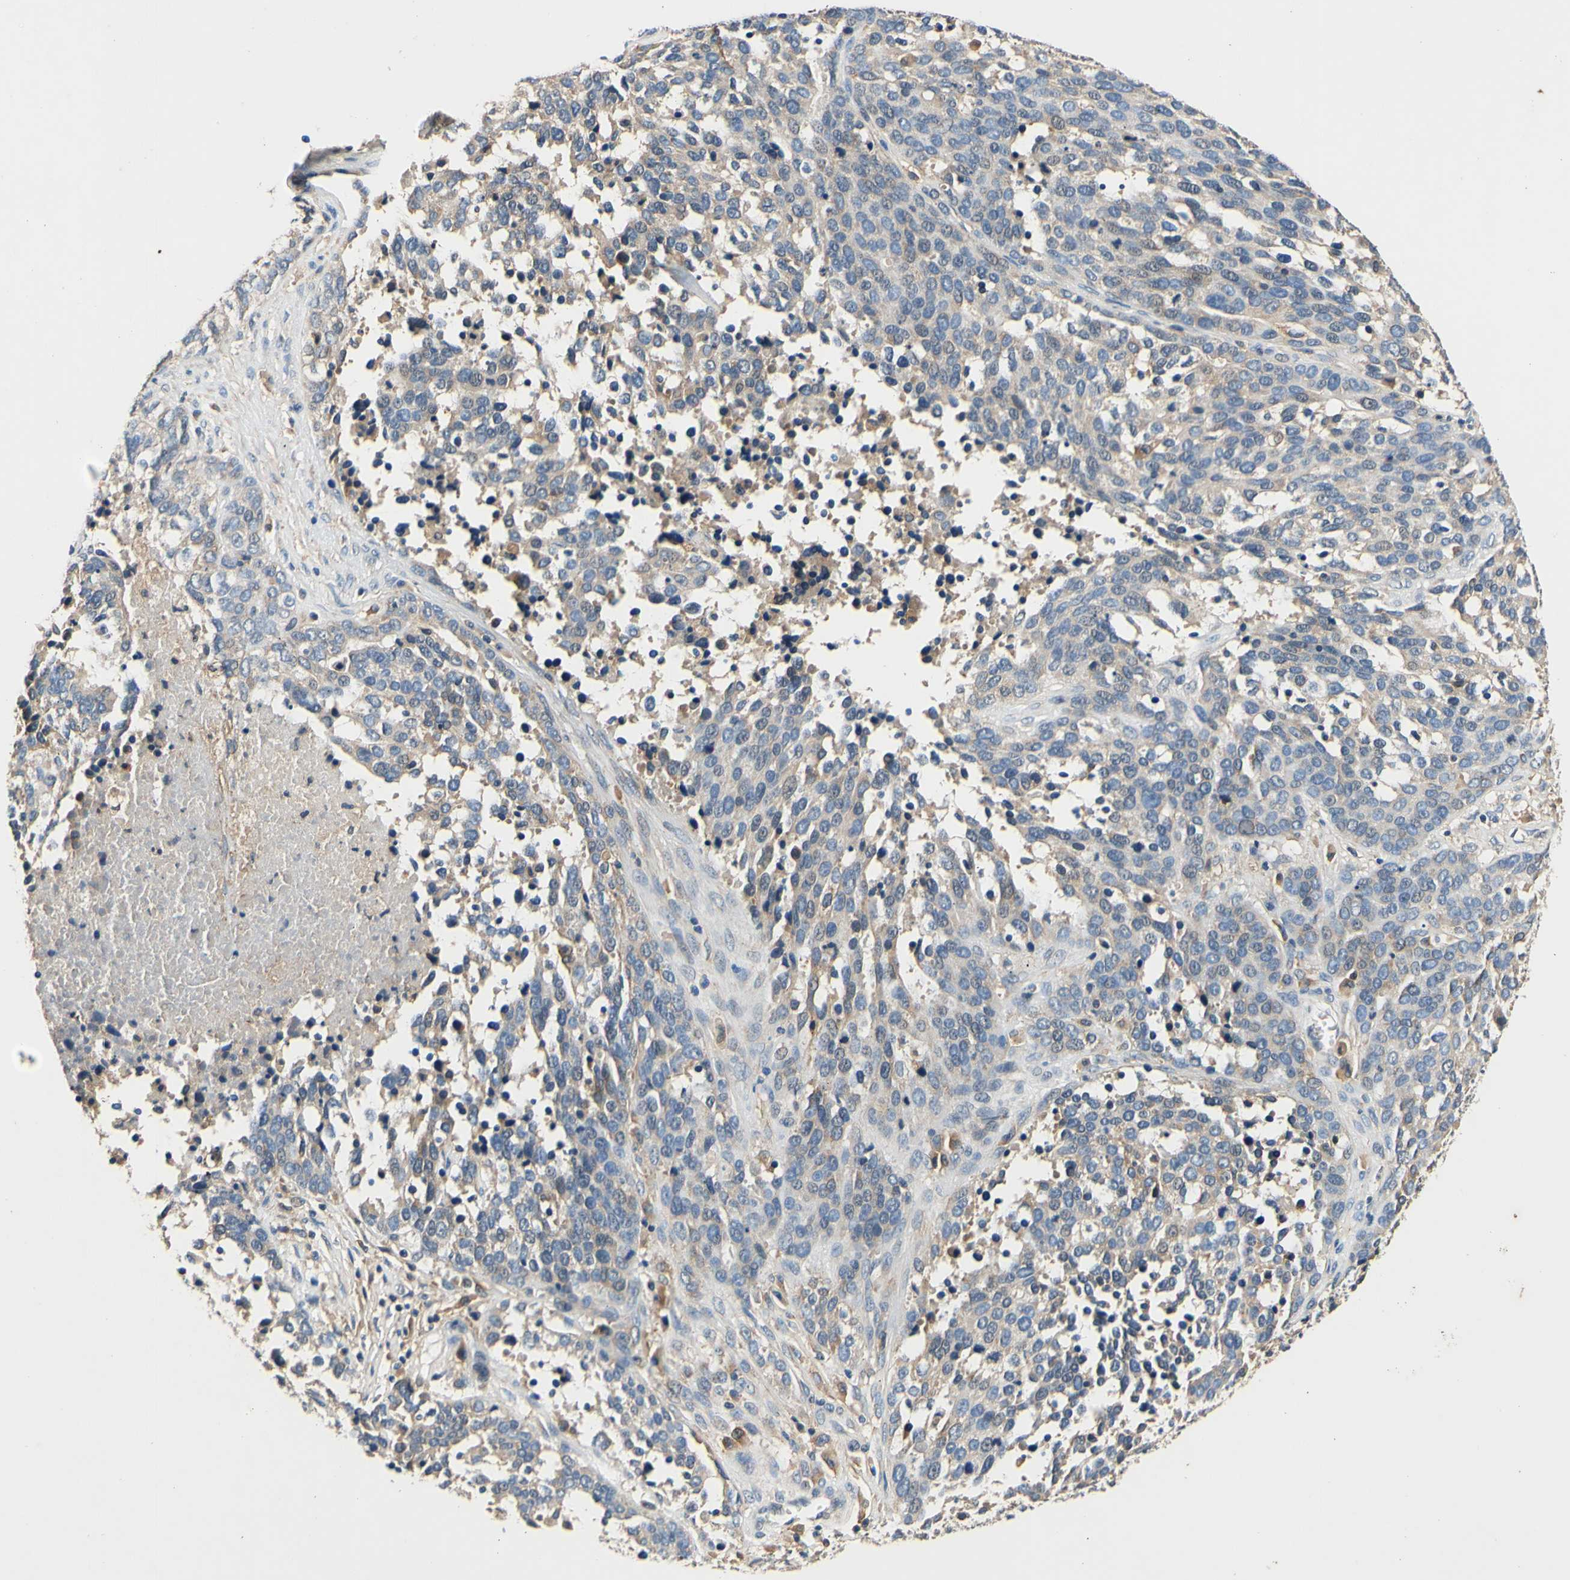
{"staining": {"intensity": "weak", "quantity": "25%-75%", "location": "cytoplasmic/membranous"}, "tissue": "ovarian cancer", "cell_type": "Tumor cells", "image_type": "cancer", "snomed": [{"axis": "morphology", "description": "Cystadenocarcinoma, serous, NOS"}, {"axis": "topography", "description": "Ovary"}], "caption": "About 25%-75% of tumor cells in ovarian cancer (serous cystadenocarcinoma) exhibit weak cytoplasmic/membranous protein positivity as visualized by brown immunohistochemical staining.", "gene": "PLA2G4A", "patient": {"sex": "female", "age": 44}}